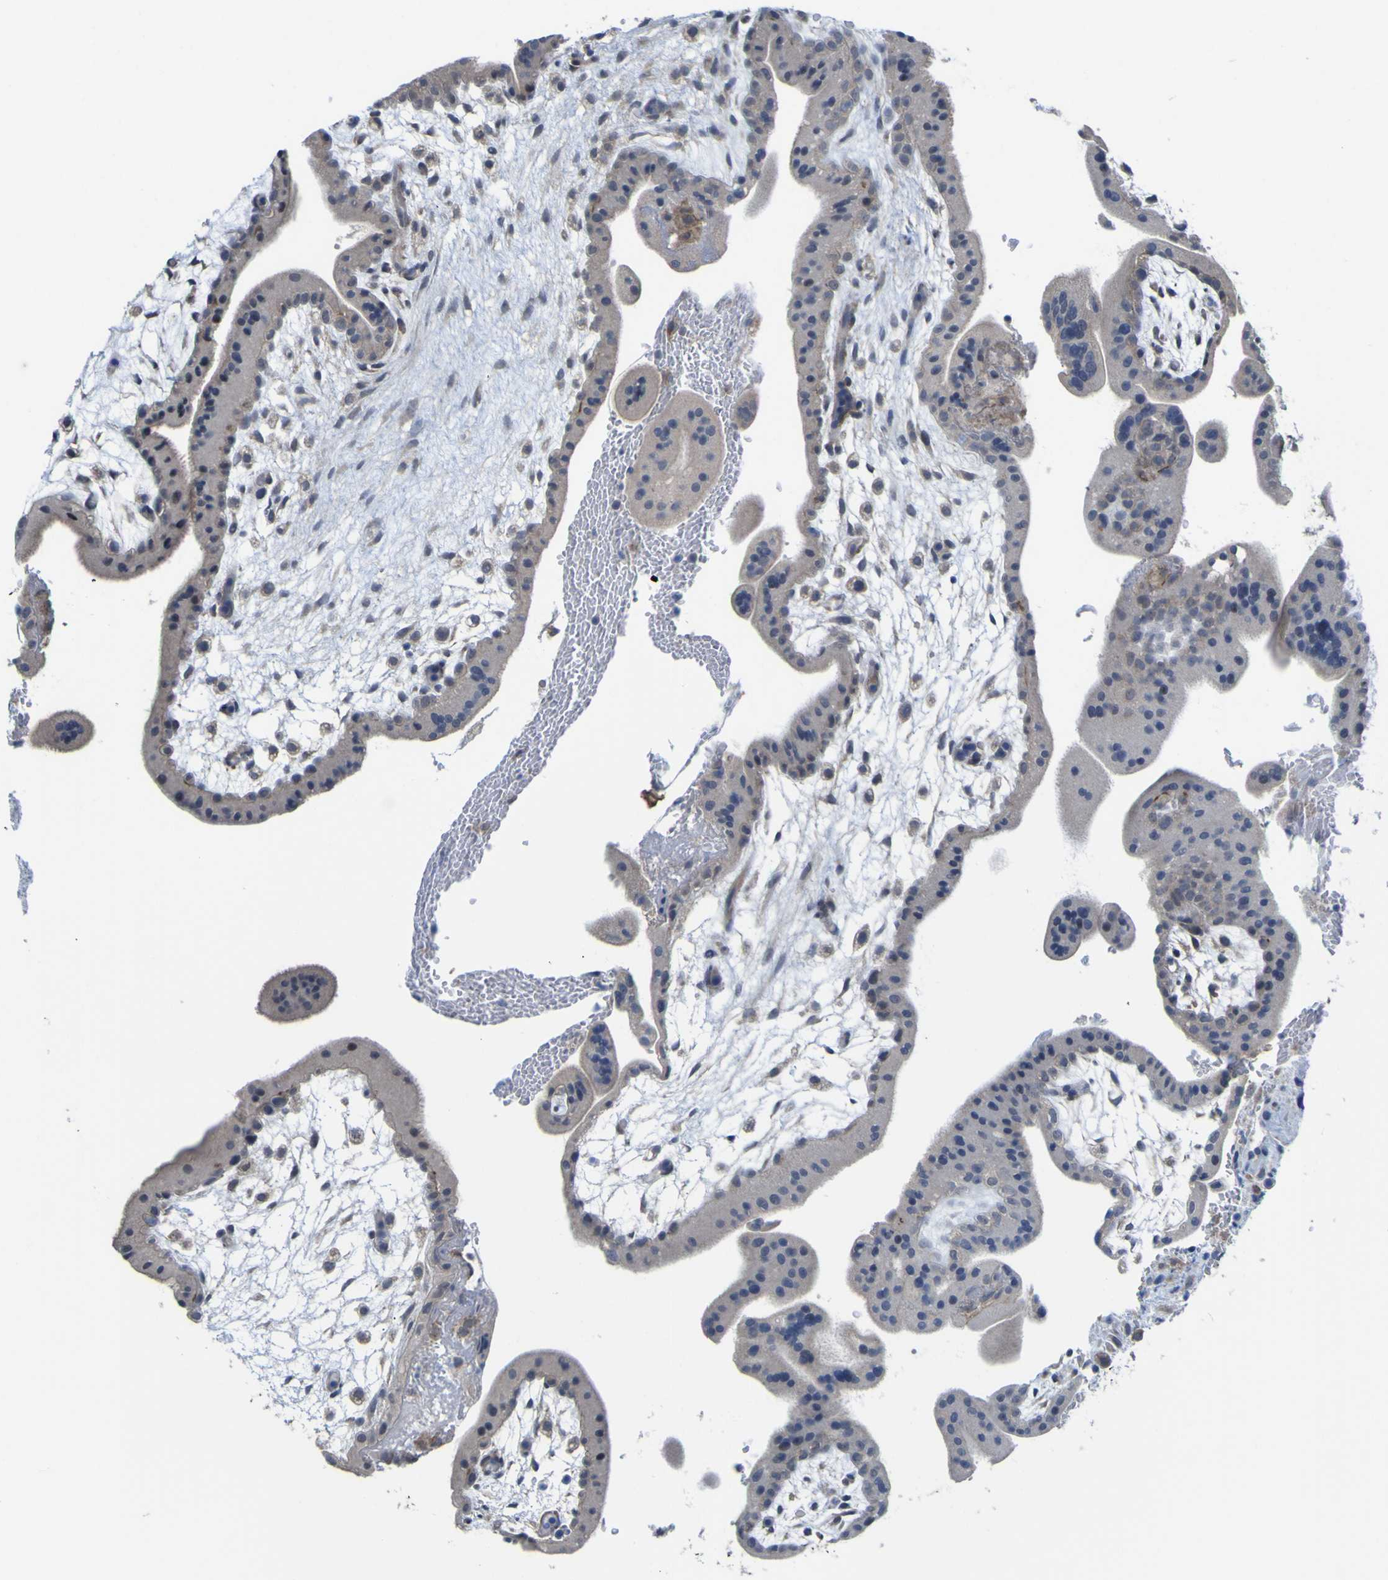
{"staining": {"intensity": "negative", "quantity": "none", "location": "none"}, "tissue": "placenta", "cell_type": "Trophoblastic cells", "image_type": "normal", "snomed": [{"axis": "morphology", "description": "Normal tissue, NOS"}, {"axis": "topography", "description": "Placenta"}], "caption": "Trophoblastic cells are negative for protein expression in normal human placenta. Brightfield microscopy of immunohistochemistry stained with DAB (3,3'-diaminobenzidine) (brown) and hematoxylin (blue), captured at high magnification.", "gene": "TNFRSF11A", "patient": {"sex": "female", "age": 35}}